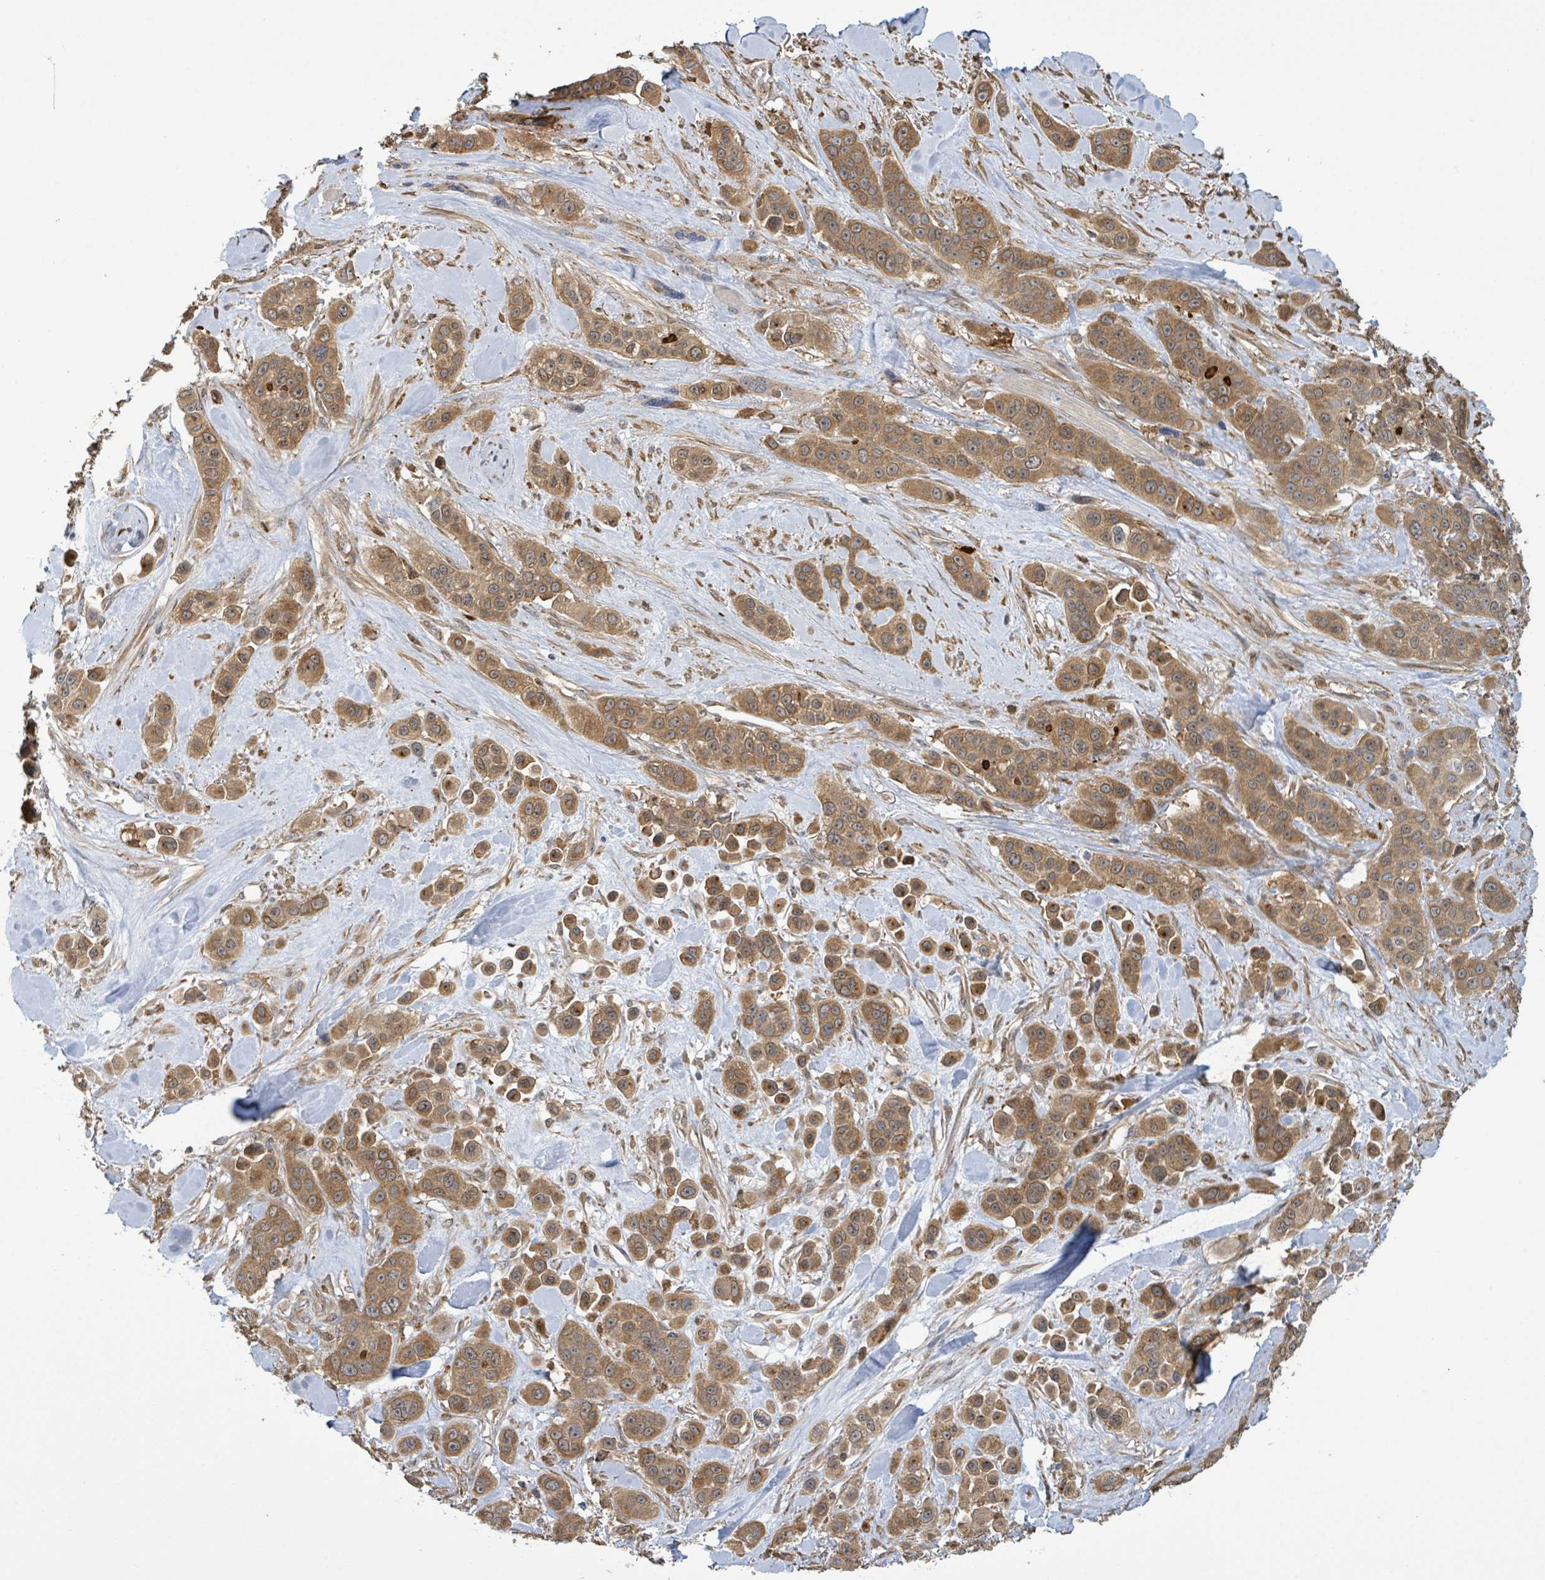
{"staining": {"intensity": "moderate", "quantity": ">75%", "location": "cytoplasmic/membranous"}, "tissue": "skin cancer", "cell_type": "Tumor cells", "image_type": "cancer", "snomed": [{"axis": "morphology", "description": "Squamous cell carcinoma, NOS"}, {"axis": "topography", "description": "Skin"}], "caption": "Immunohistochemical staining of human skin cancer displays moderate cytoplasmic/membranous protein expression in about >75% of tumor cells.", "gene": "ARPIN", "patient": {"sex": "male", "age": 67}}